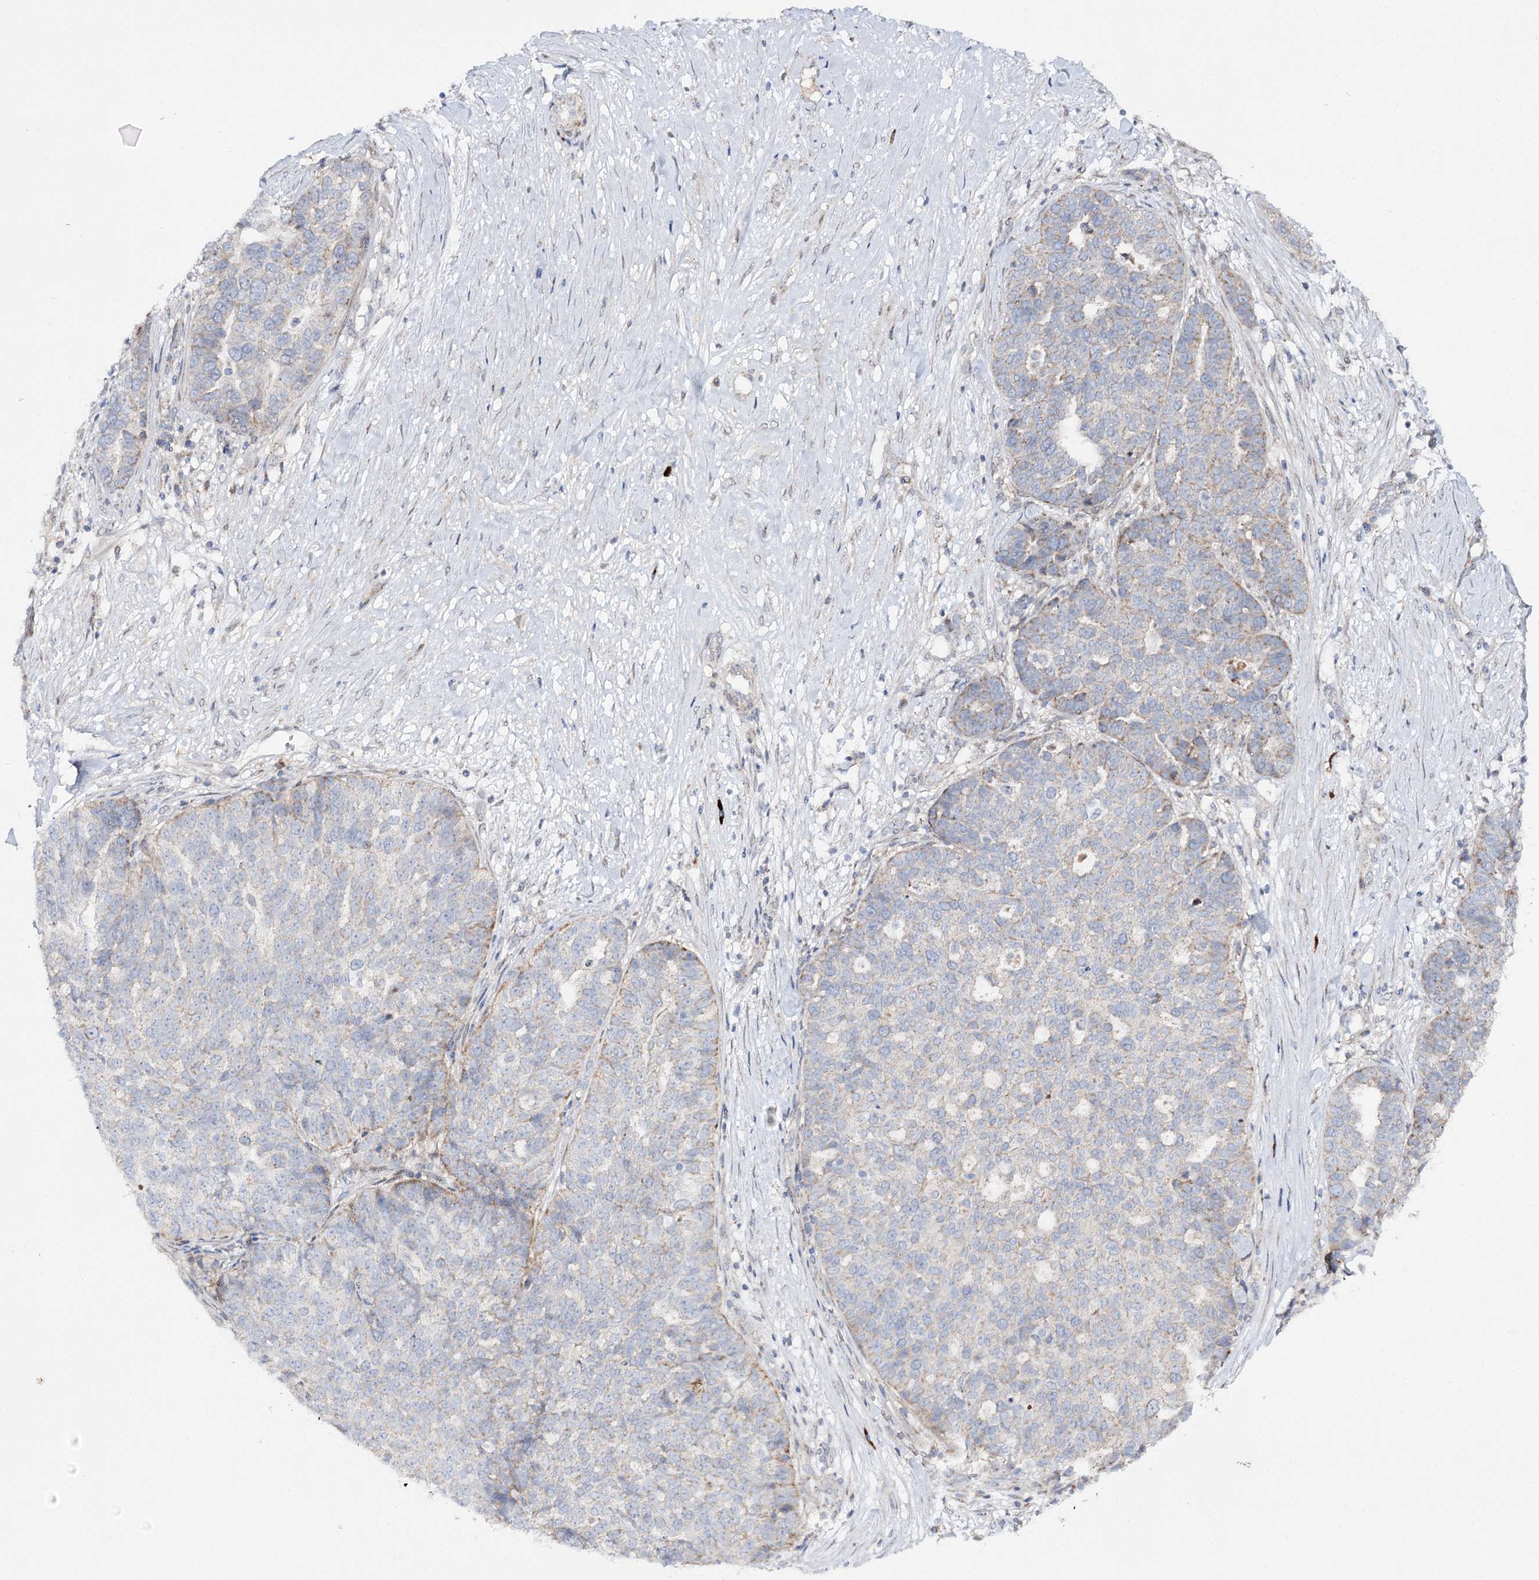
{"staining": {"intensity": "weak", "quantity": "<25%", "location": "cytoplasmic/membranous"}, "tissue": "ovarian cancer", "cell_type": "Tumor cells", "image_type": "cancer", "snomed": [{"axis": "morphology", "description": "Cystadenocarcinoma, serous, NOS"}, {"axis": "topography", "description": "Ovary"}], "caption": "The IHC image has no significant staining in tumor cells of ovarian serous cystadenocarcinoma tissue.", "gene": "C11orf80", "patient": {"sex": "female", "age": 59}}